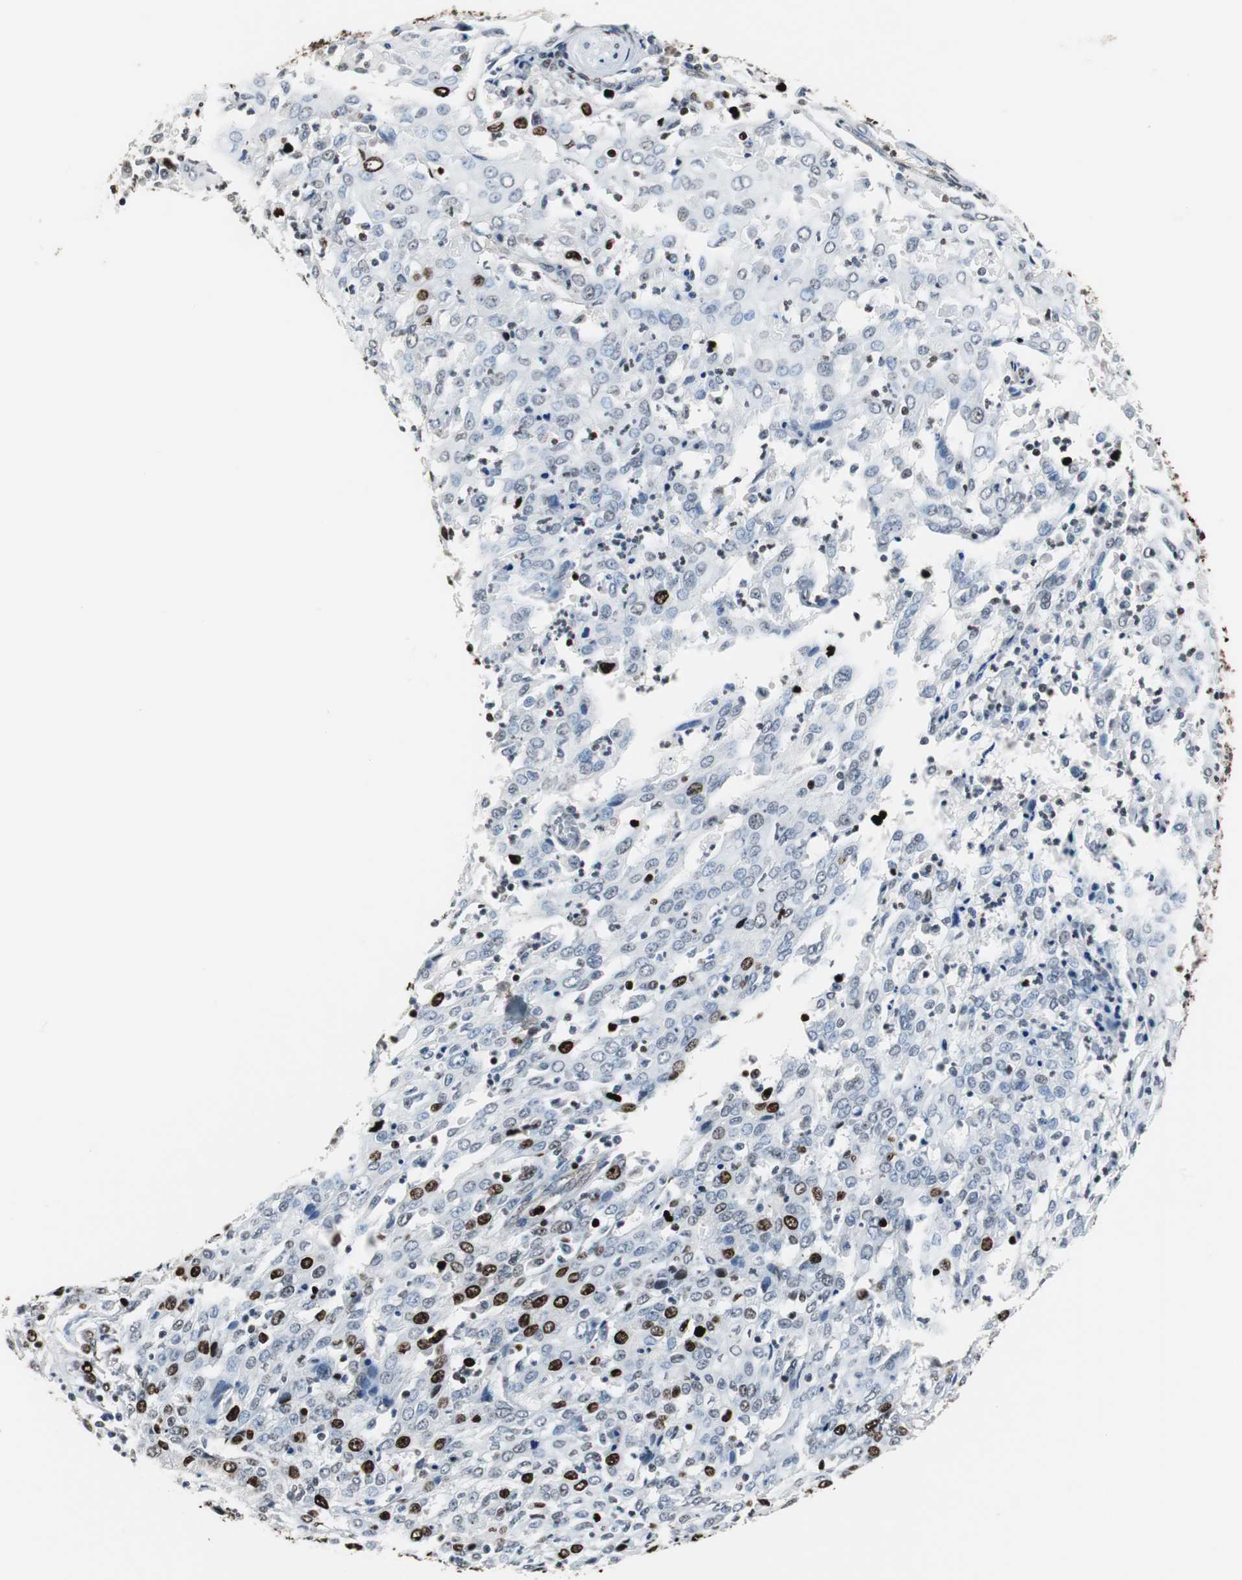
{"staining": {"intensity": "strong", "quantity": "<25%", "location": "nuclear"}, "tissue": "cervical cancer", "cell_type": "Tumor cells", "image_type": "cancer", "snomed": [{"axis": "morphology", "description": "Squamous cell carcinoma, NOS"}, {"axis": "topography", "description": "Cervix"}], "caption": "This is an image of immunohistochemistry staining of cervical cancer (squamous cell carcinoma), which shows strong positivity in the nuclear of tumor cells.", "gene": "TOP2A", "patient": {"sex": "female", "age": 39}}